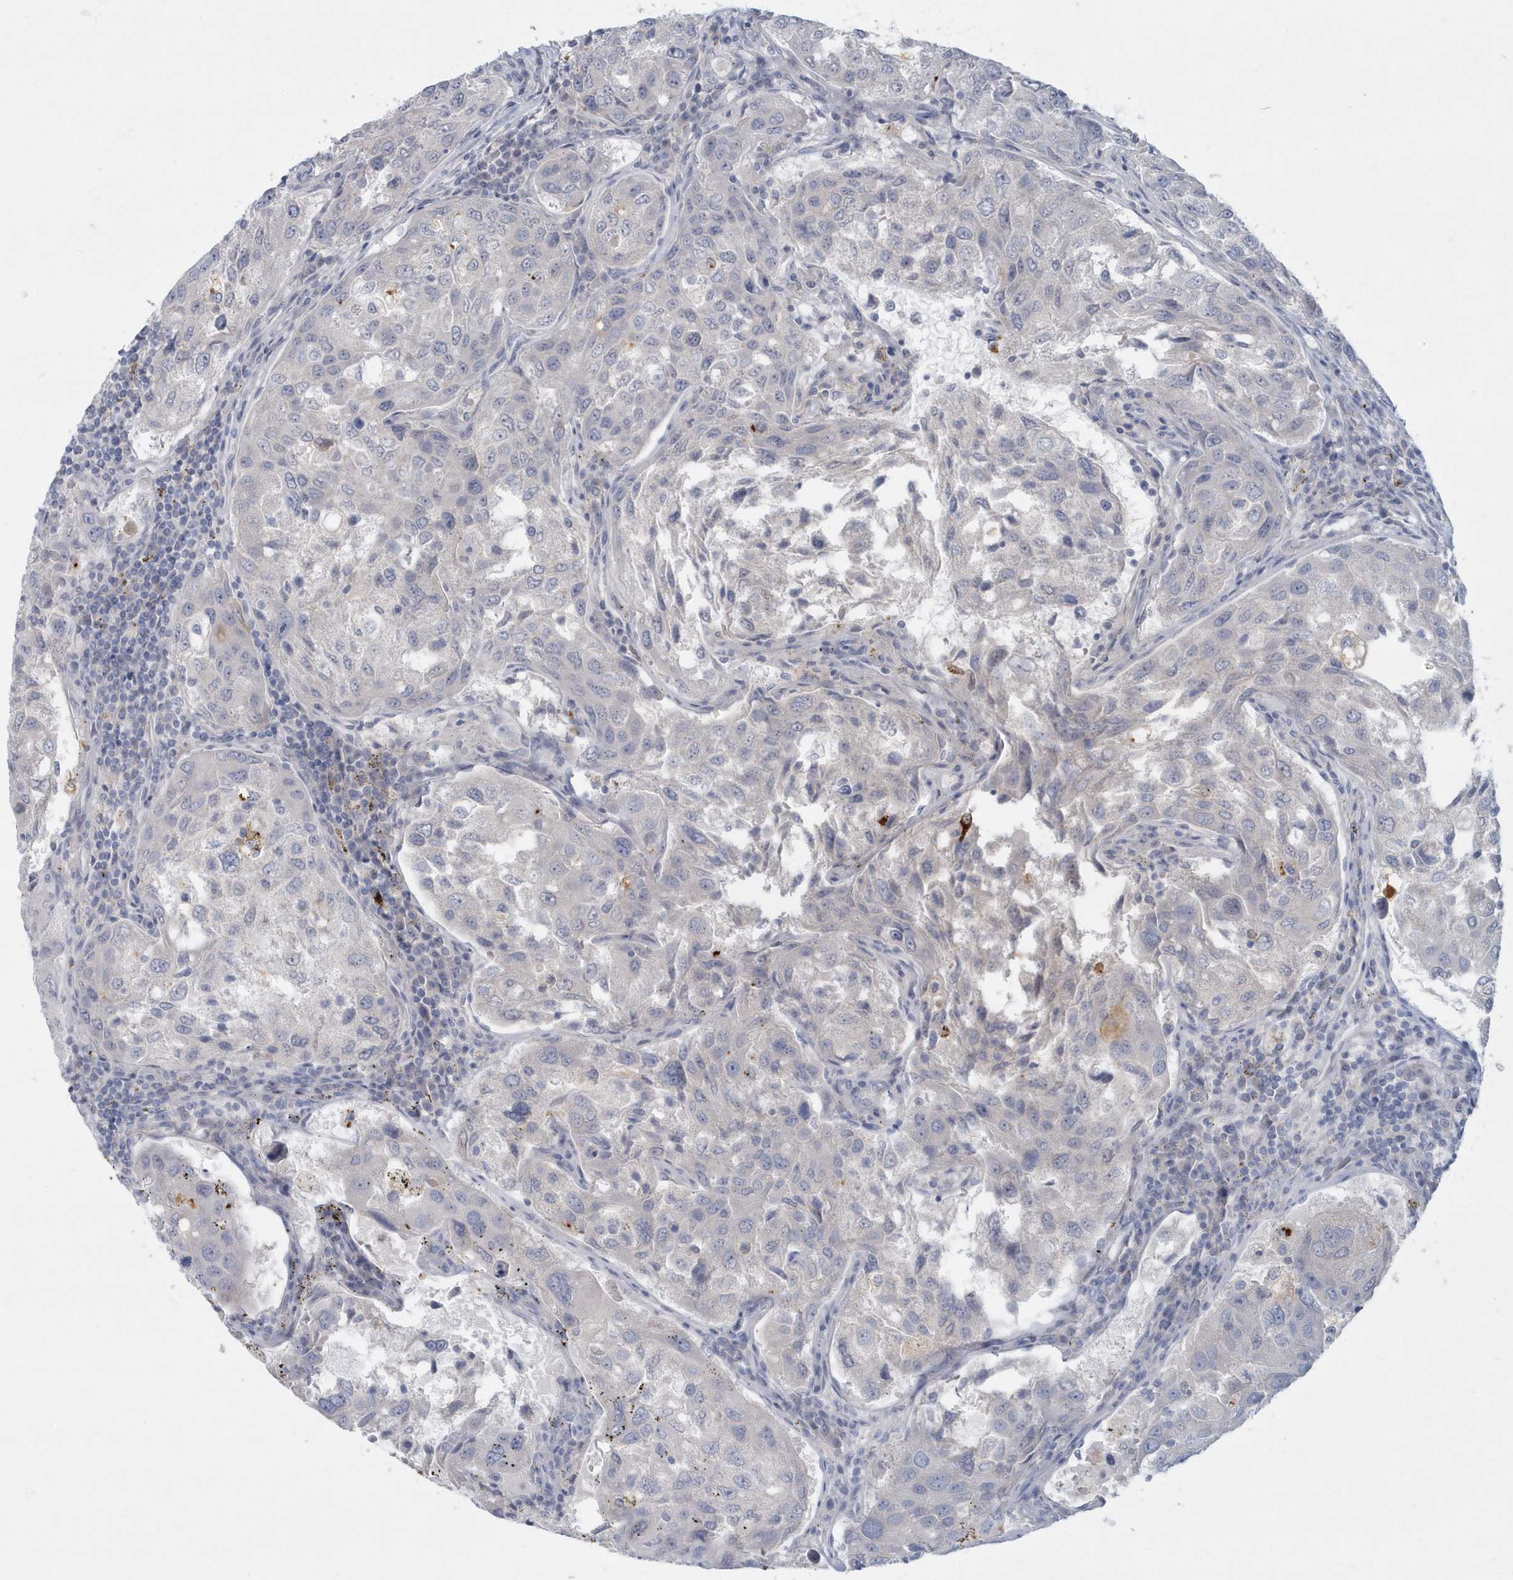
{"staining": {"intensity": "negative", "quantity": "none", "location": "none"}, "tissue": "urothelial cancer", "cell_type": "Tumor cells", "image_type": "cancer", "snomed": [{"axis": "morphology", "description": "Urothelial carcinoma, High grade"}, {"axis": "topography", "description": "Lymph node"}, {"axis": "topography", "description": "Urinary bladder"}], "caption": "There is no significant staining in tumor cells of urothelial cancer. (Brightfield microscopy of DAB (3,3'-diaminobenzidine) immunohistochemistry (IHC) at high magnification).", "gene": "MYOT", "patient": {"sex": "male", "age": 51}}